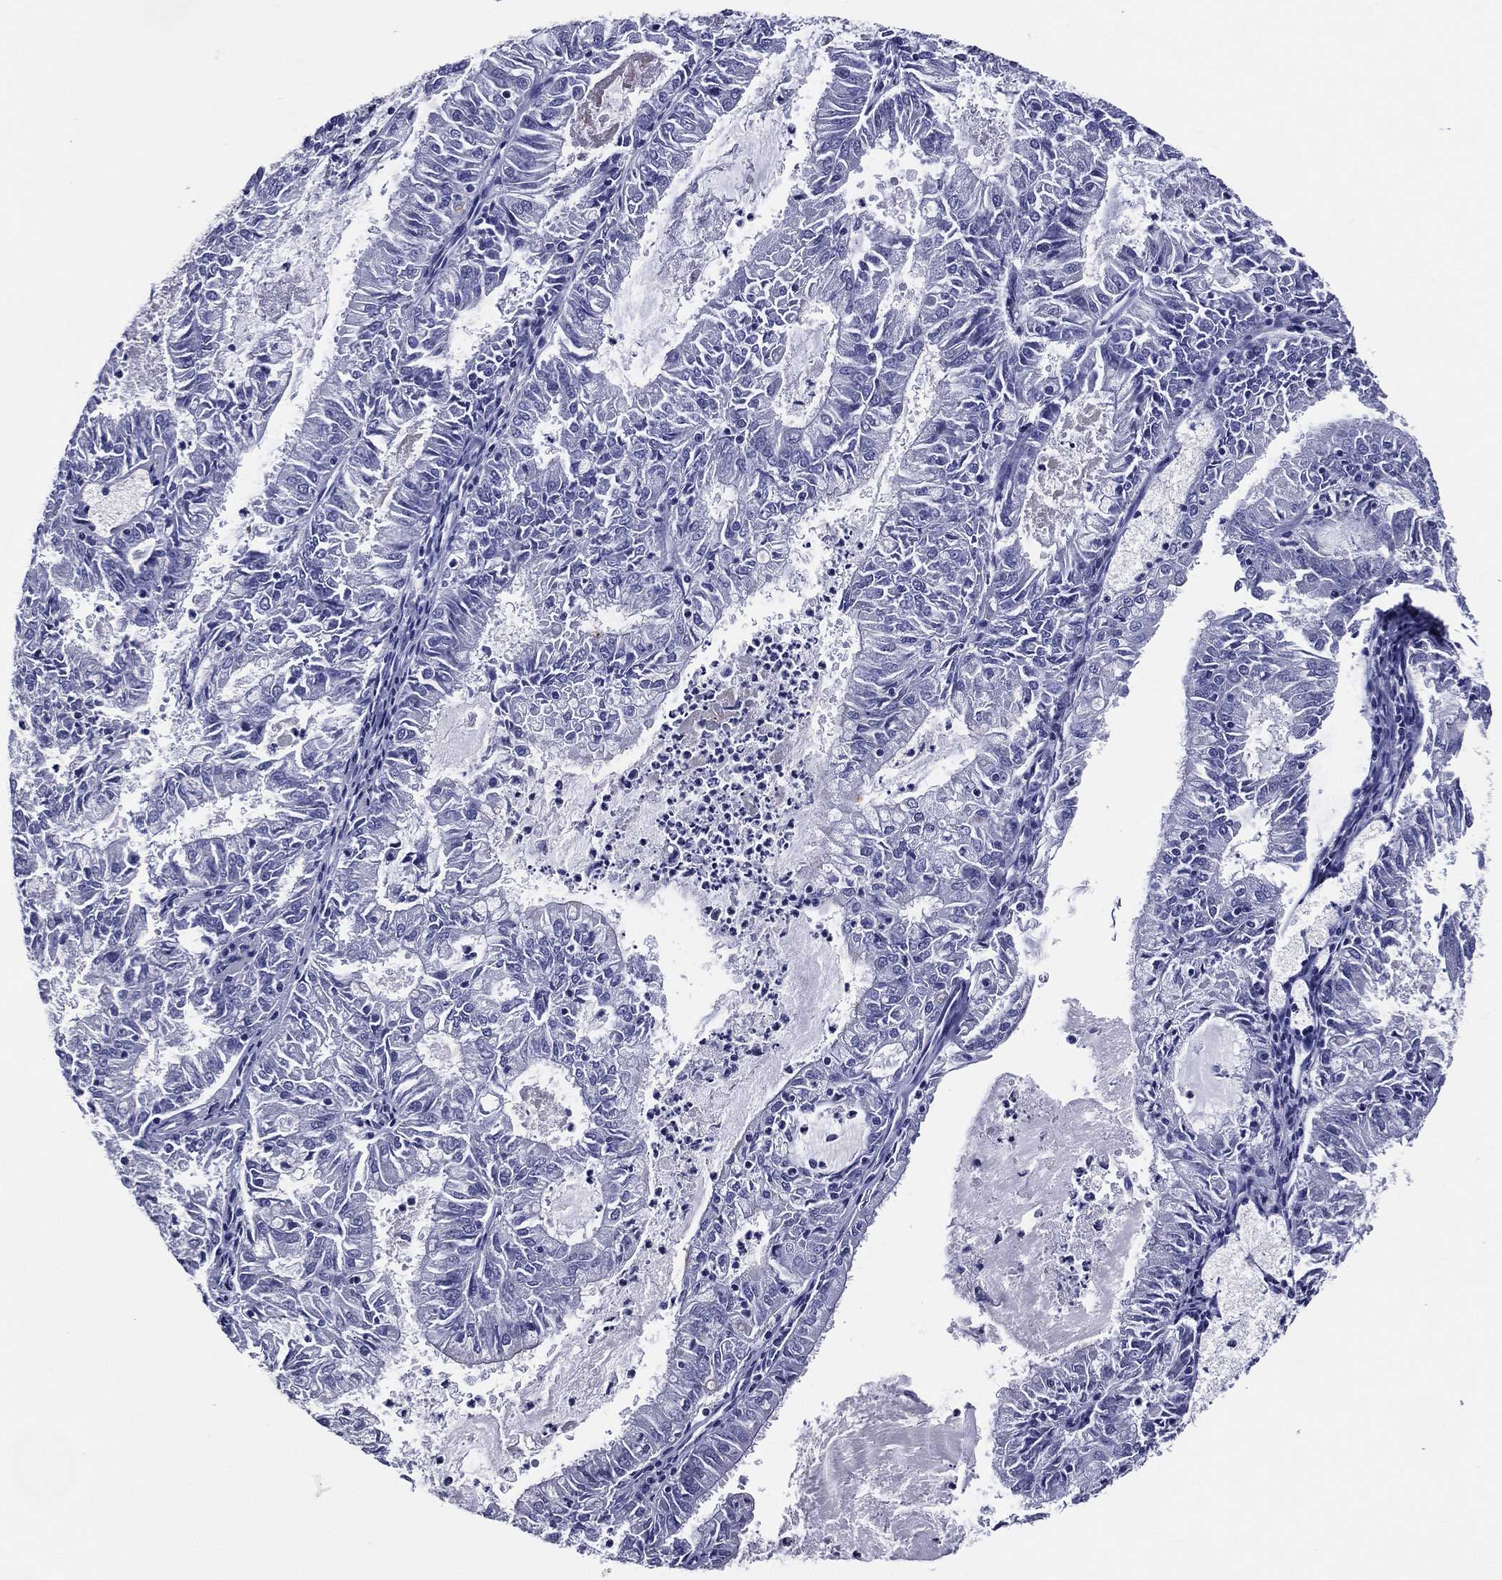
{"staining": {"intensity": "negative", "quantity": "none", "location": "none"}, "tissue": "endometrial cancer", "cell_type": "Tumor cells", "image_type": "cancer", "snomed": [{"axis": "morphology", "description": "Adenocarcinoma, NOS"}, {"axis": "topography", "description": "Endometrium"}], "caption": "Human endometrial cancer (adenocarcinoma) stained for a protein using immunohistochemistry demonstrates no expression in tumor cells.", "gene": "ACE2", "patient": {"sex": "female", "age": 57}}